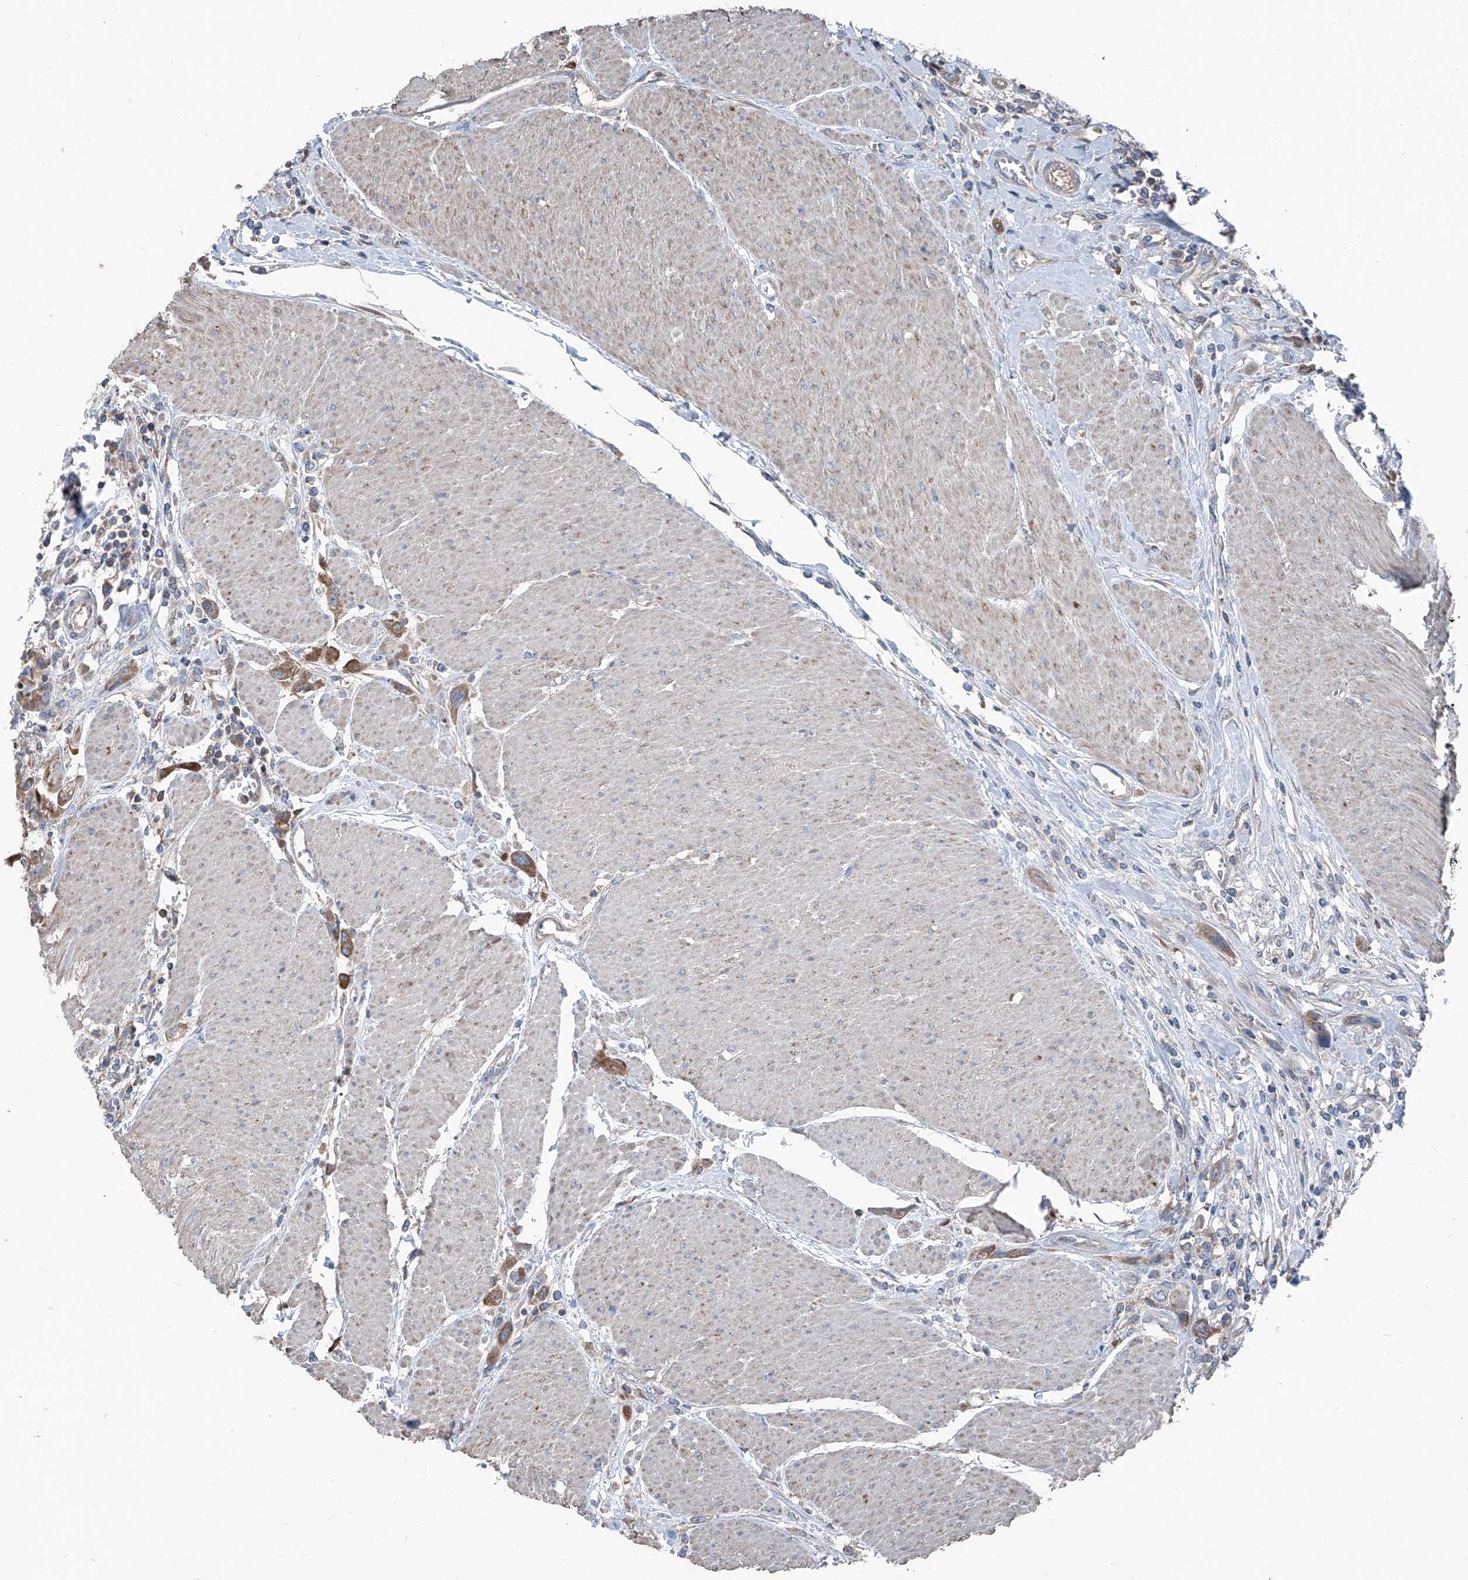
{"staining": {"intensity": "moderate", "quantity": ">75%", "location": "cytoplasmic/membranous"}, "tissue": "urothelial cancer", "cell_type": "Tumor cells", "image_type": "cancer", "snomed": [{"axis": "morphology", "description": "Urothelial carcinoma, High grade"}, {"axis": "topography", "description": "Urinary bladder"}], "caption": "Human urothelial cancer stained for a protein (brown) displays moderate cytoplasmic/membranous positive positivity in about >75% of tumor cells.", "gene": "GPAT3", "patient": {"sex": "male", "age": 50}}